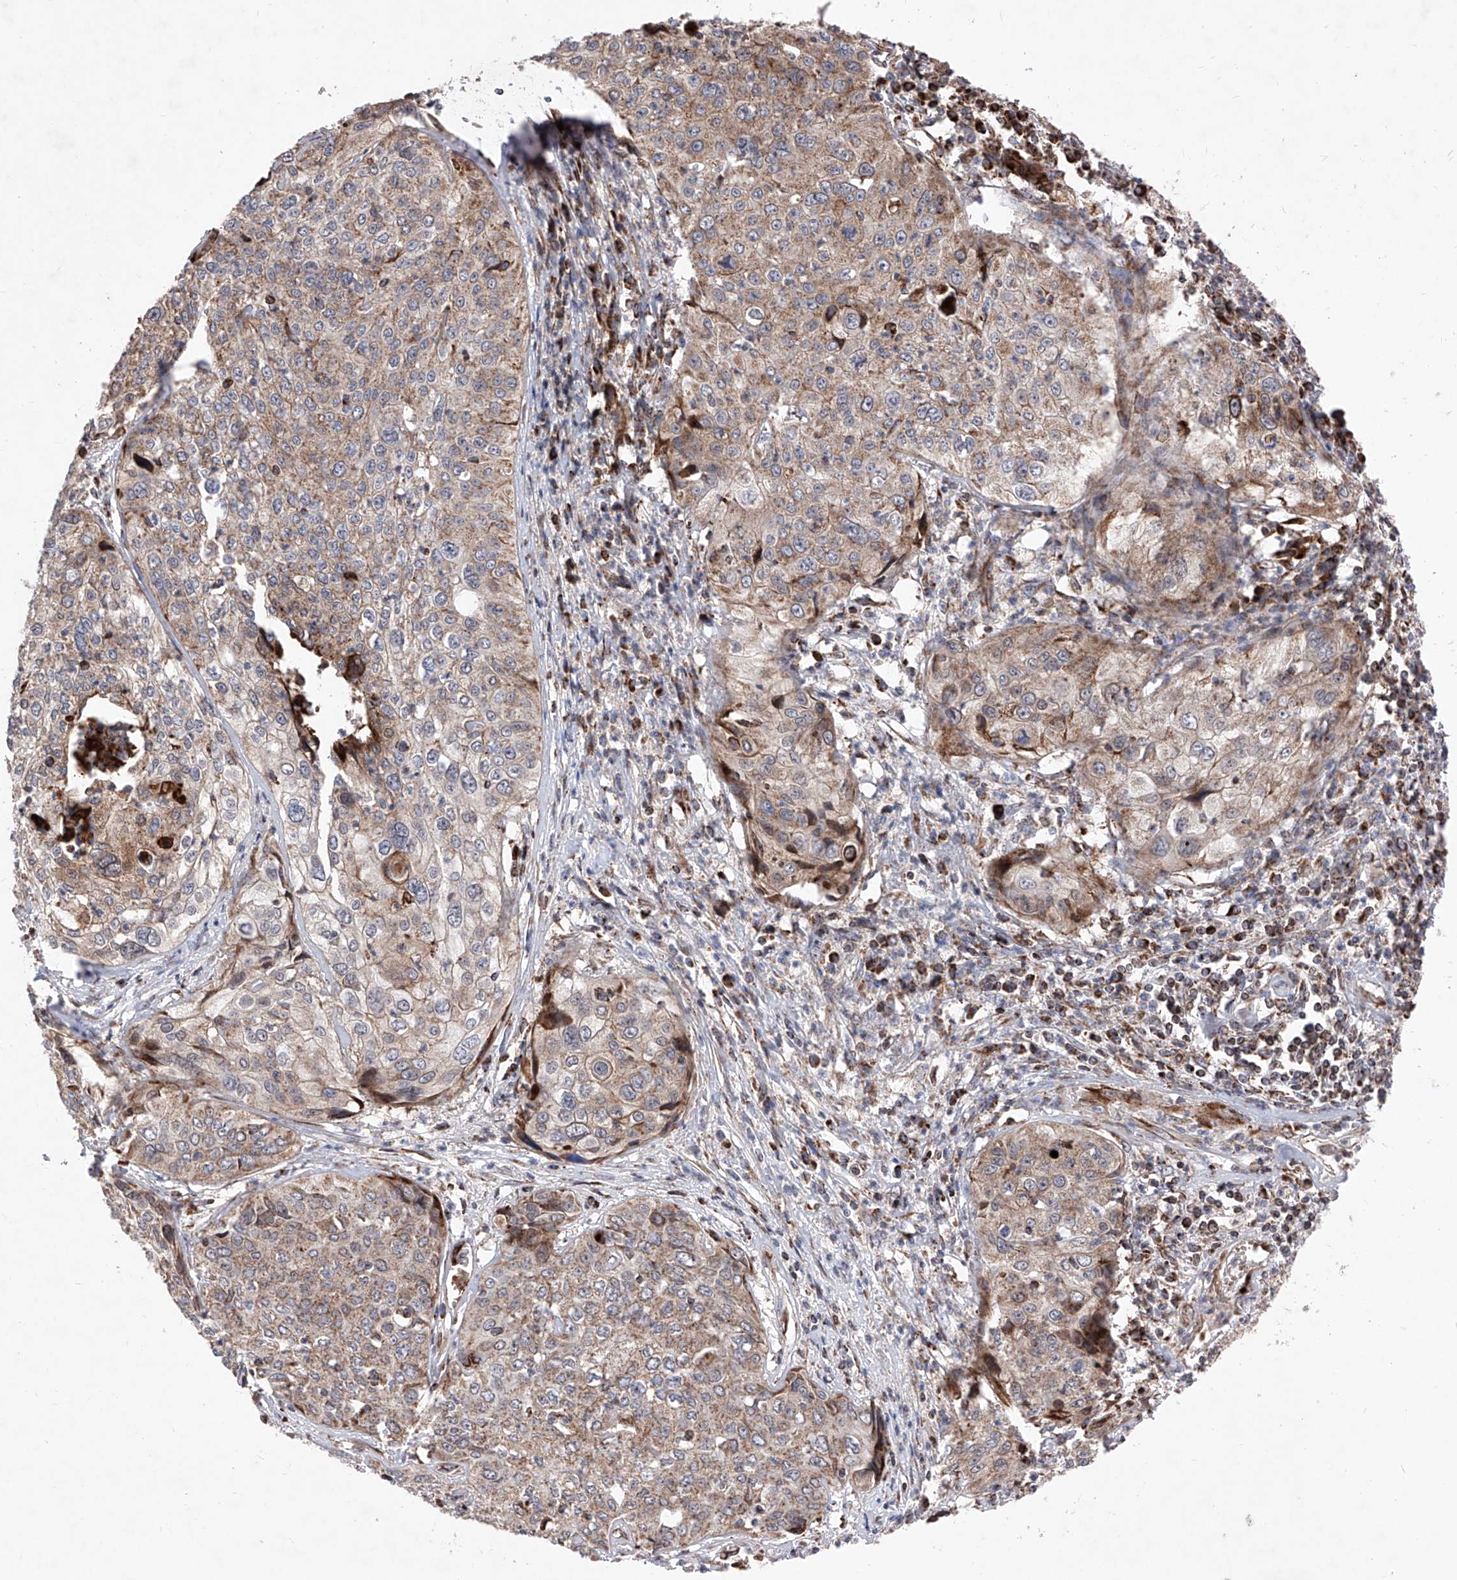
{"staining": {"intensity": "moderate", "quantity": ">75%", "location": "cytoplasmic/membranous"}, "tissue": "cervical cancer", "cell_type": "Tumor cells", "image_type": "cancer", "snomed": [{"axis": "morphology", "description": "Squamous cell carcinoma, NOS"}, {"axis": "topography", "description": "Cervix"}], "caption": "A brown stain shows moderate cytoplasmic/membranous staining of a protein in human squamous cell carcinoma (cervical) tumor cells.", "gene": "SEMA6A", "patient": {"sex": "female", "age": 31}}